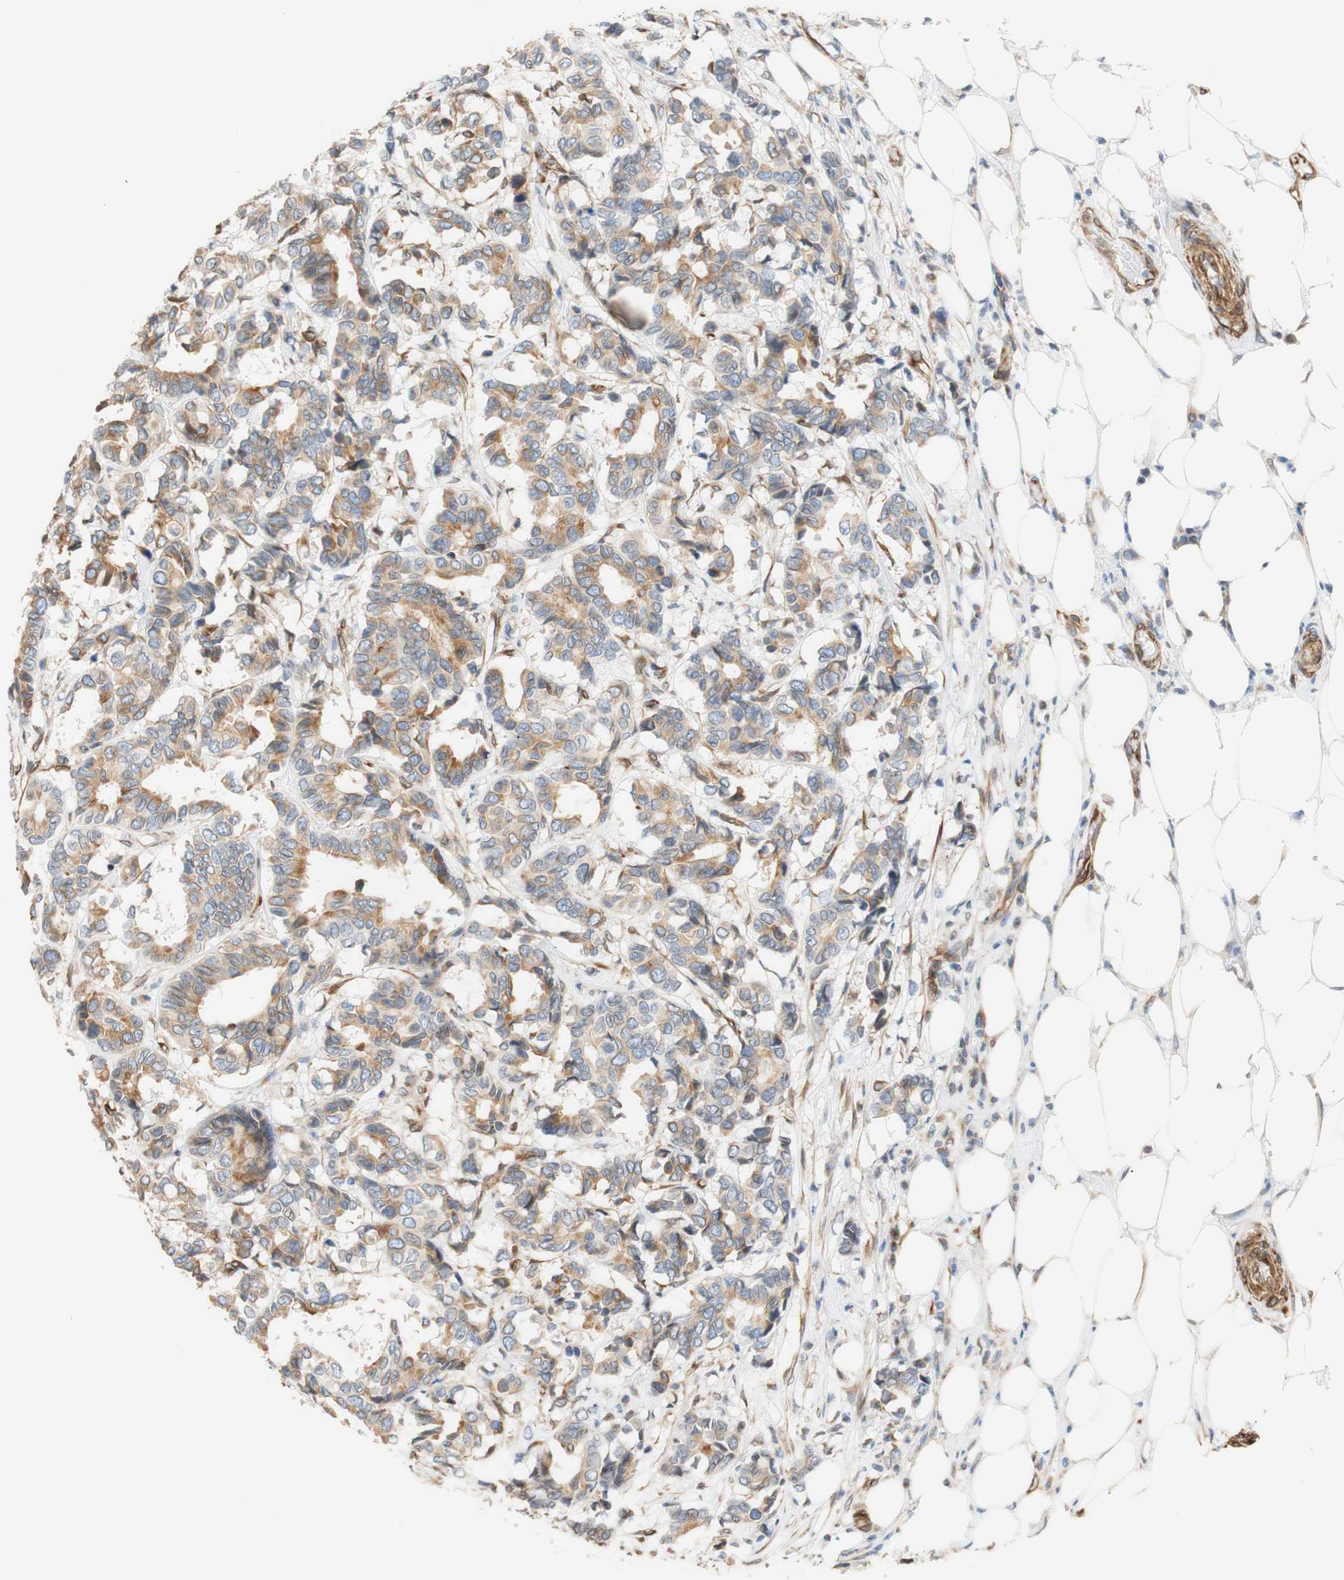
{"staining": {"intensity": "moderate", "quantity": "25%-75%", "location": "cytoplasmic/membranous"}, "tissue": "breast cancer", "cell_type": "Tumor cells", "image_type": "cancer", "snomed": [{"axis": "morphology", "description": "Duct carcinoma"}, {"axis": "topography", "description": "Breast"}], "caption": "Immunohistochemistry (IHC) (DAB (3,3'-diaminobenzidine)) staining of human breast cancer (infiltrating ductal carcinoma) reveals moderate cytoplasmic/membranous protein positivity in about 25%-75% of tumor cells.", "gene": "ENDOD1", "patient": {"sex": "female", "age": 87}}